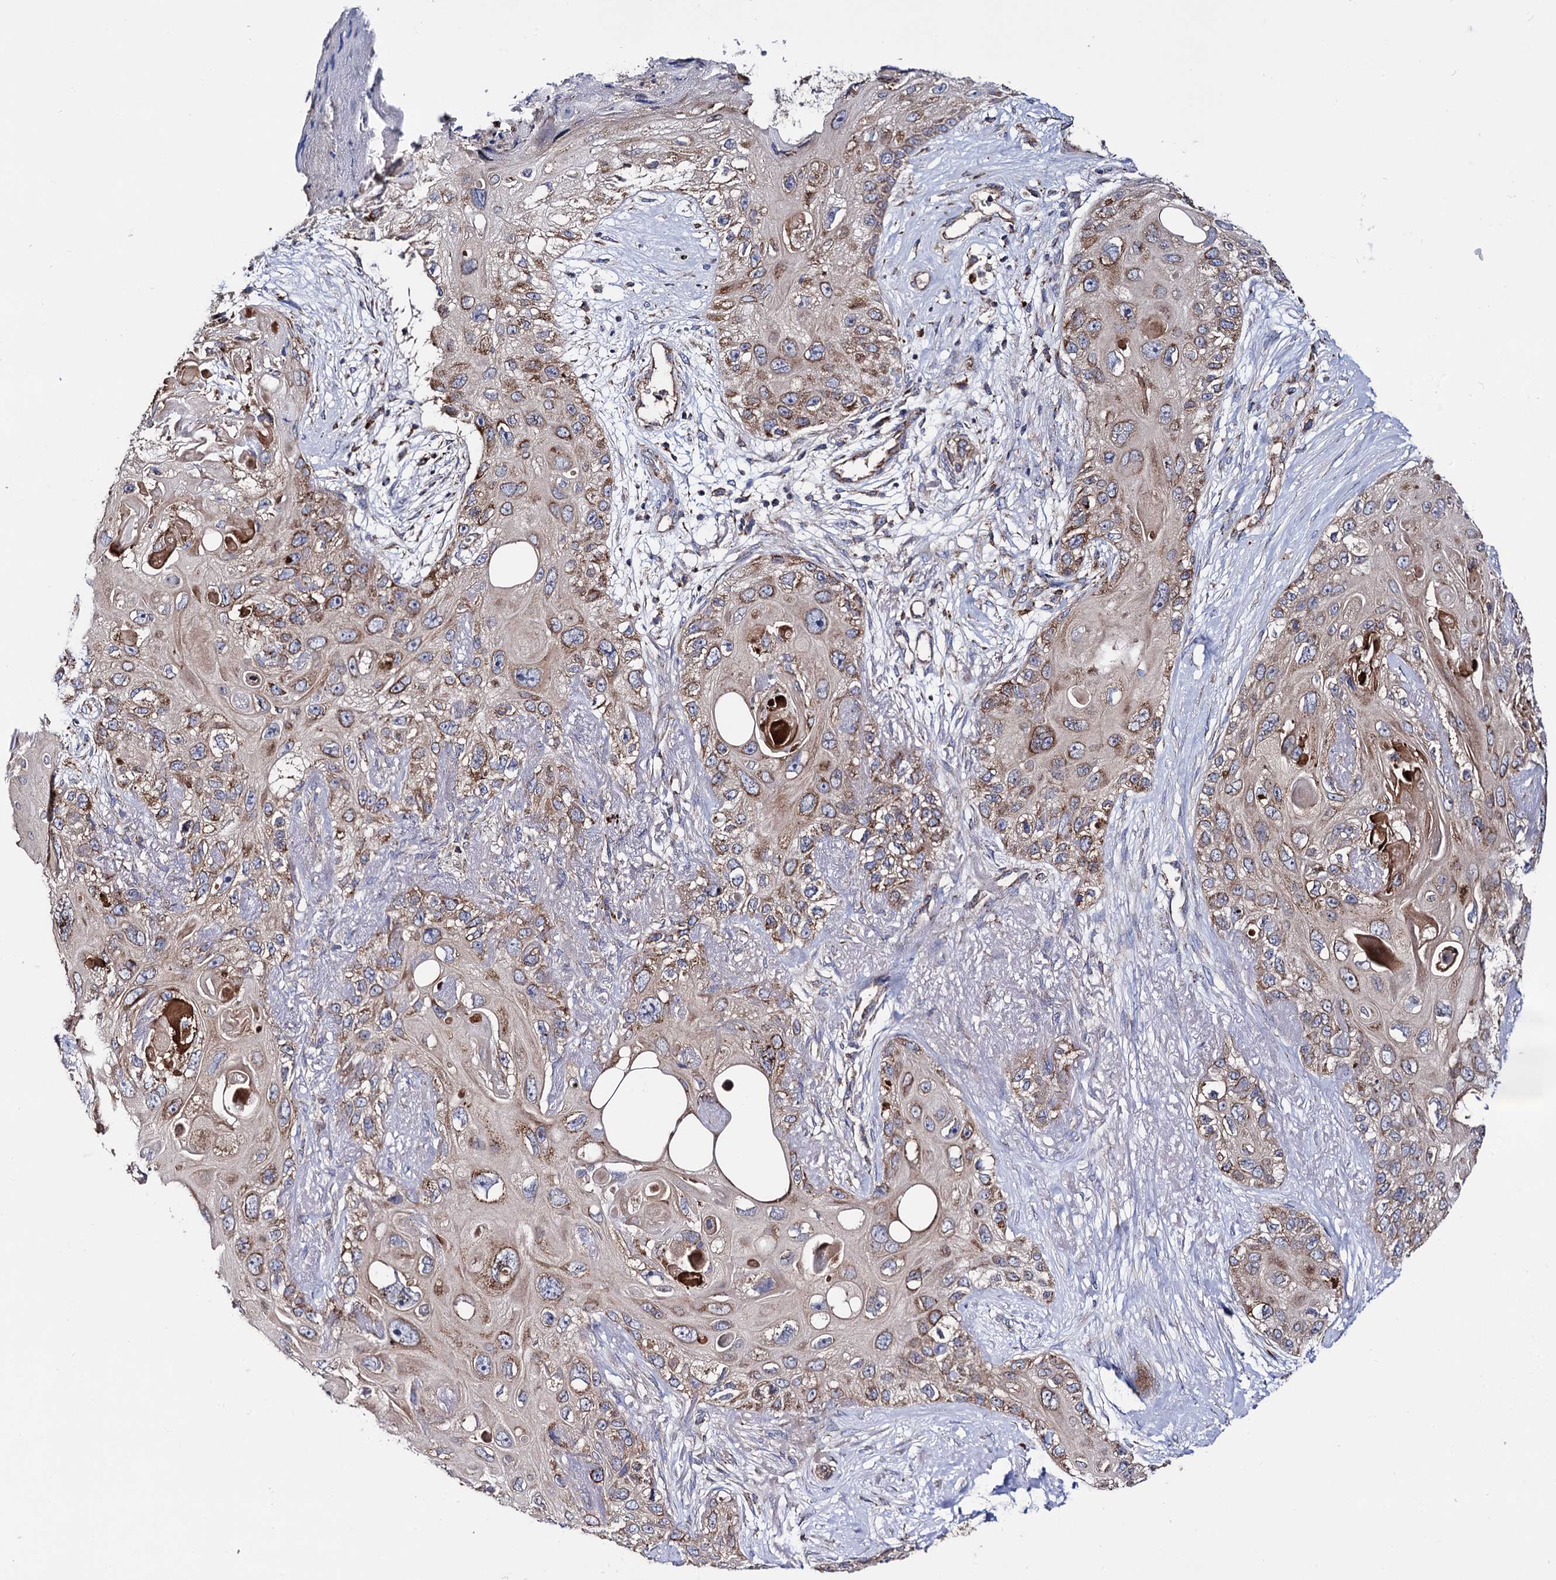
{"staining": {"intensity": "moderate", "quantity": "25%-75%", "location": "cytoplasmic/membranous"}, "tissue": "skin cancer", "cell_type": "Tumor cells", "image_type": "cancer", "snomed": [{"axis": "morphology", "description": "Normal tissue, NOS"}, {"axis": "morphology", "description": "Squamous cell carcinoma, NOS"}, {"axis": "topography", "description": "Skin"}], "caption": "Immunohistochemical staining of human skin cancer (squamous cell carcinoma) reveals medium levels of moderate cytoplasmic/membranous positivity in approximately 25%-75% of tumor cells.", "gene": "IQCH", "patient": {"sex": "male", "age": 72}}